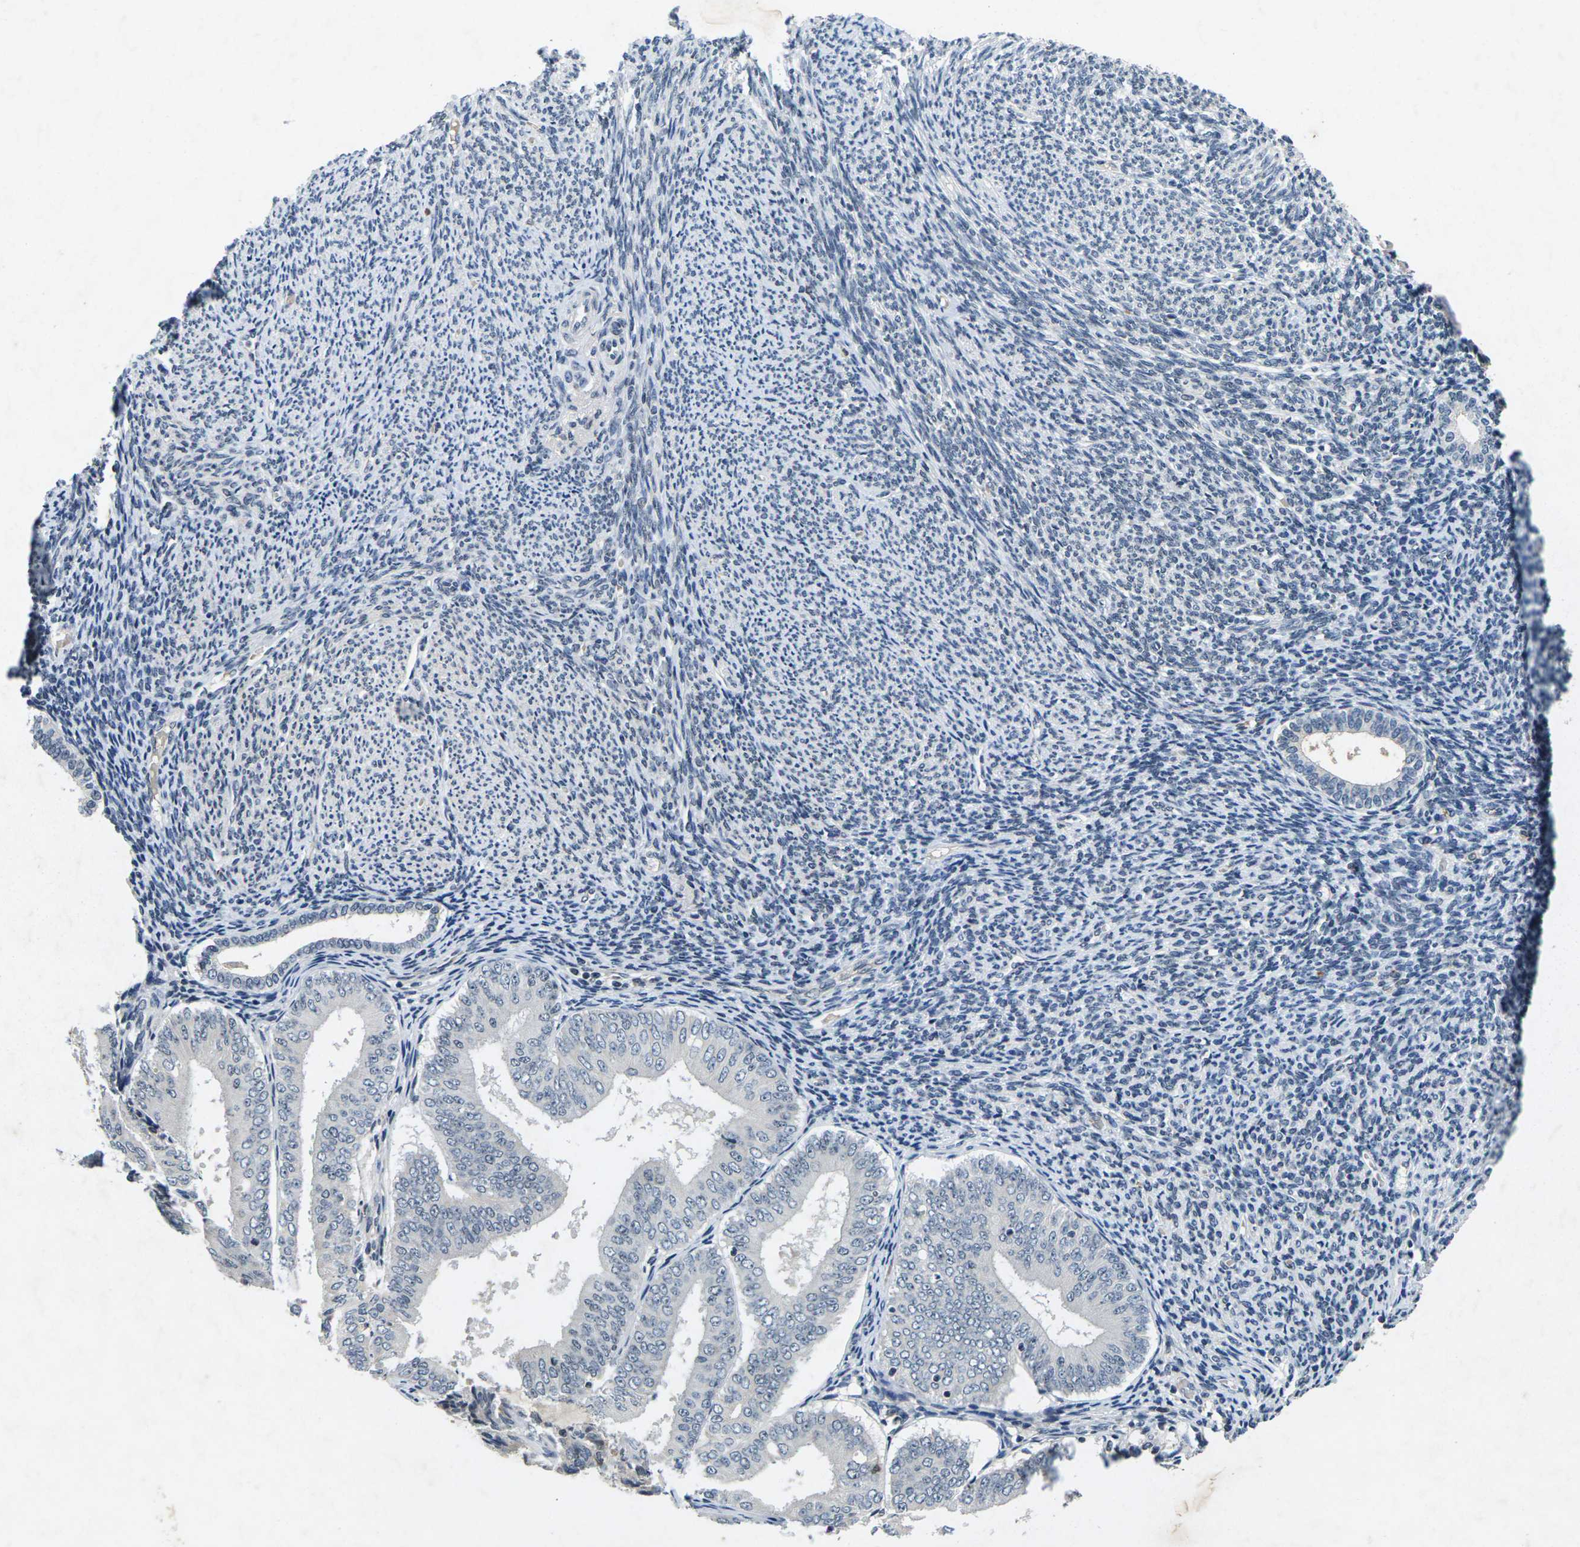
{"staining": {"intensity": "negative", "quantity": "none", "location": "none"}, "tissue": "endometrial cancer", "cell_type": "Tumor cells", "image_type": "cancer", "snomed": [{"axis": "morphology", "description": "Adenocarcinoma, NOS"}, {"axis": "topography", "description": "Endometrium"}], "caption": "Human endometrial cancer stained for a protein using immunohistochemistry (IHC) shows no expression in tumor cells.", "gene": "C1QC", "patient": {"sex": "female", "age": 63}}